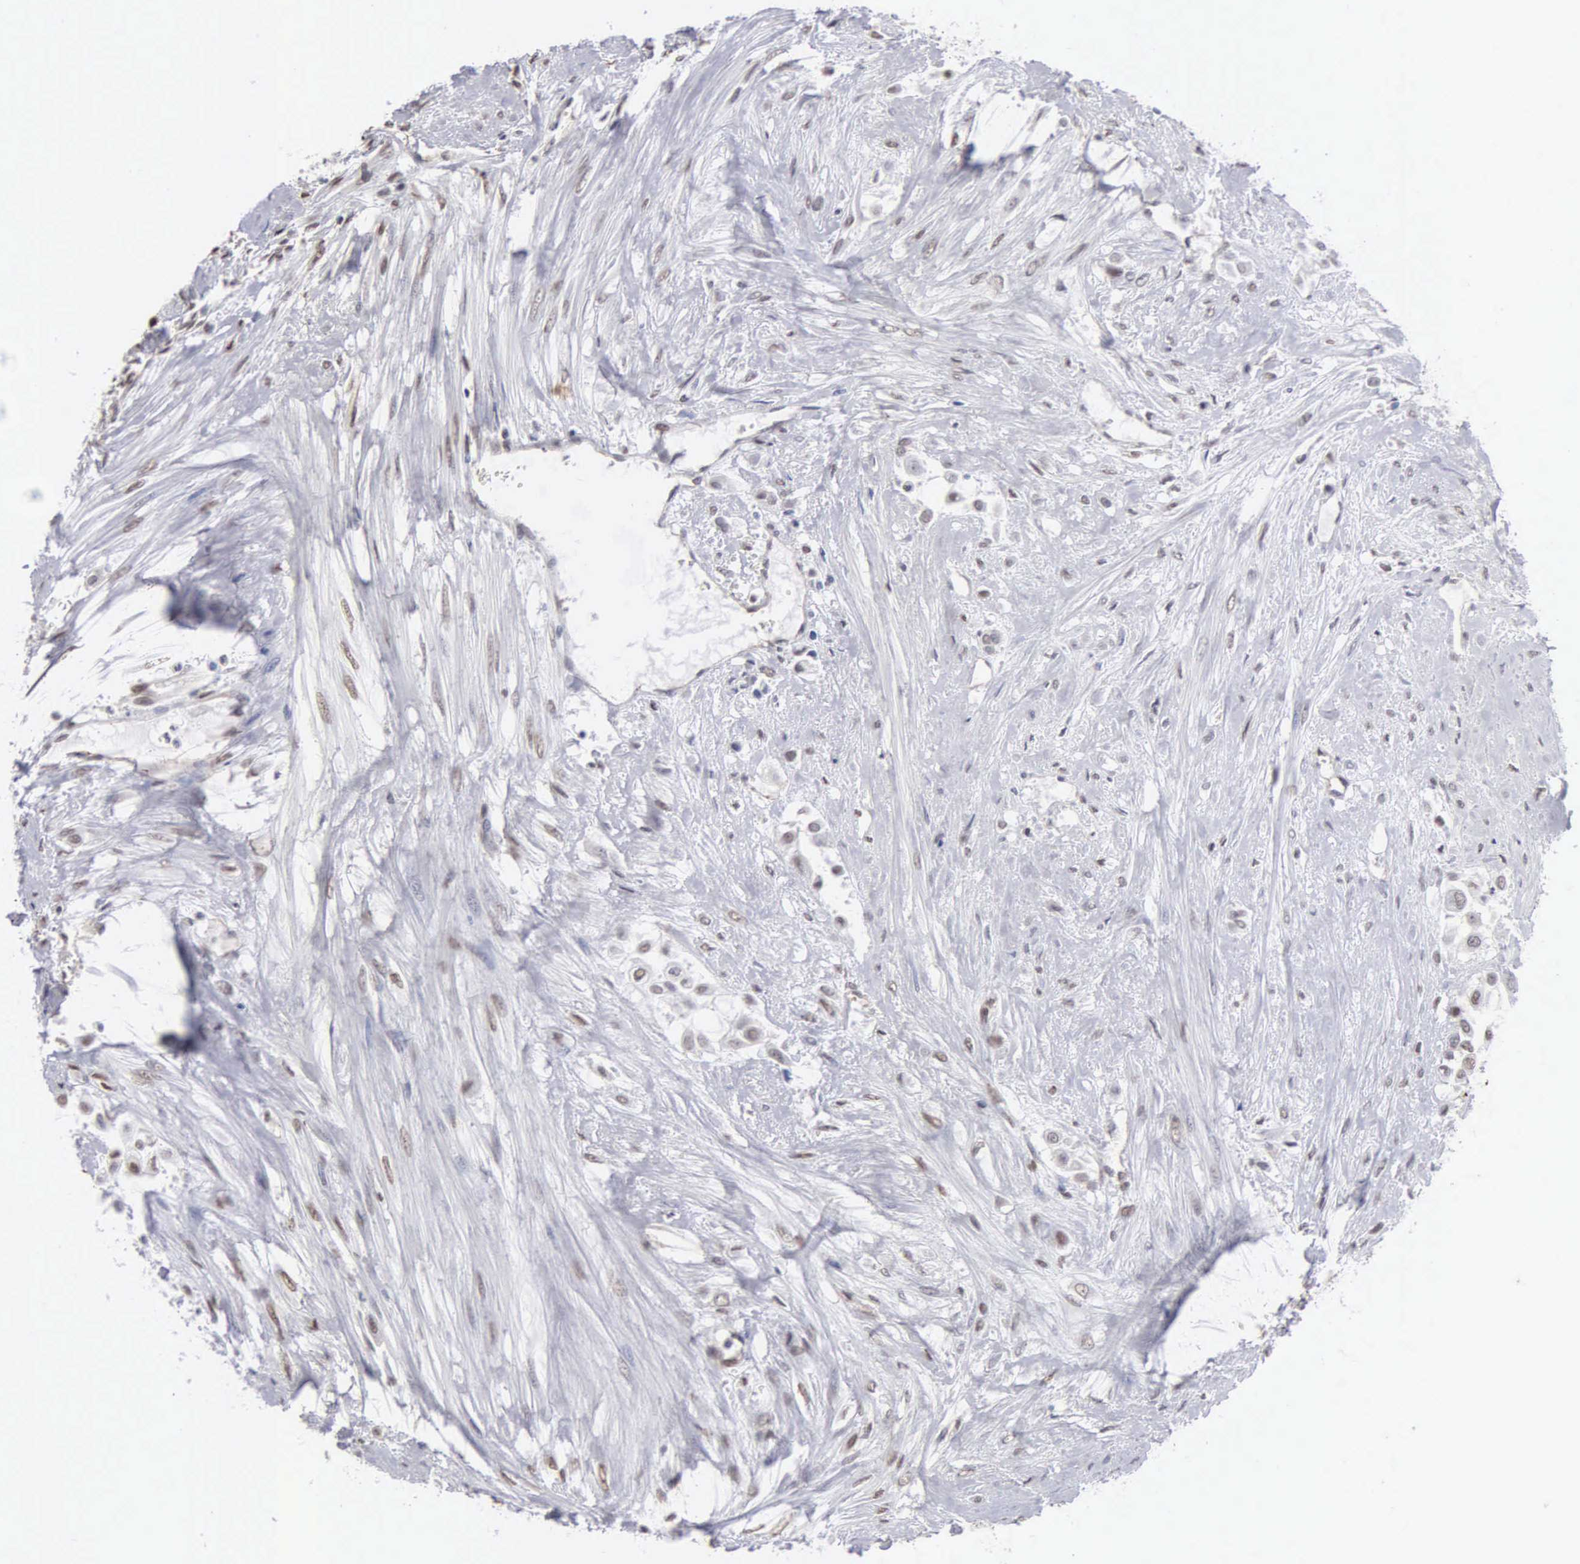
{"staining": {"intensity": "weak", "quantity": "<25%", "location": "nuclear"}, "tissue": "urothelial cancer", "cell_type": "Tumor cells", "image_type": "cancer", "snomed": [{"axis": "morphology", "description": "Urothelial carcinoma, High grade"}, {"axis": "topography", "description": "Urinary bladder"}], "caption": "The image shows no significant positivity in tumor cells of urothelial cancer.", "gene": "CCNG1", "patient": {"sex": "male", "age": 57}}